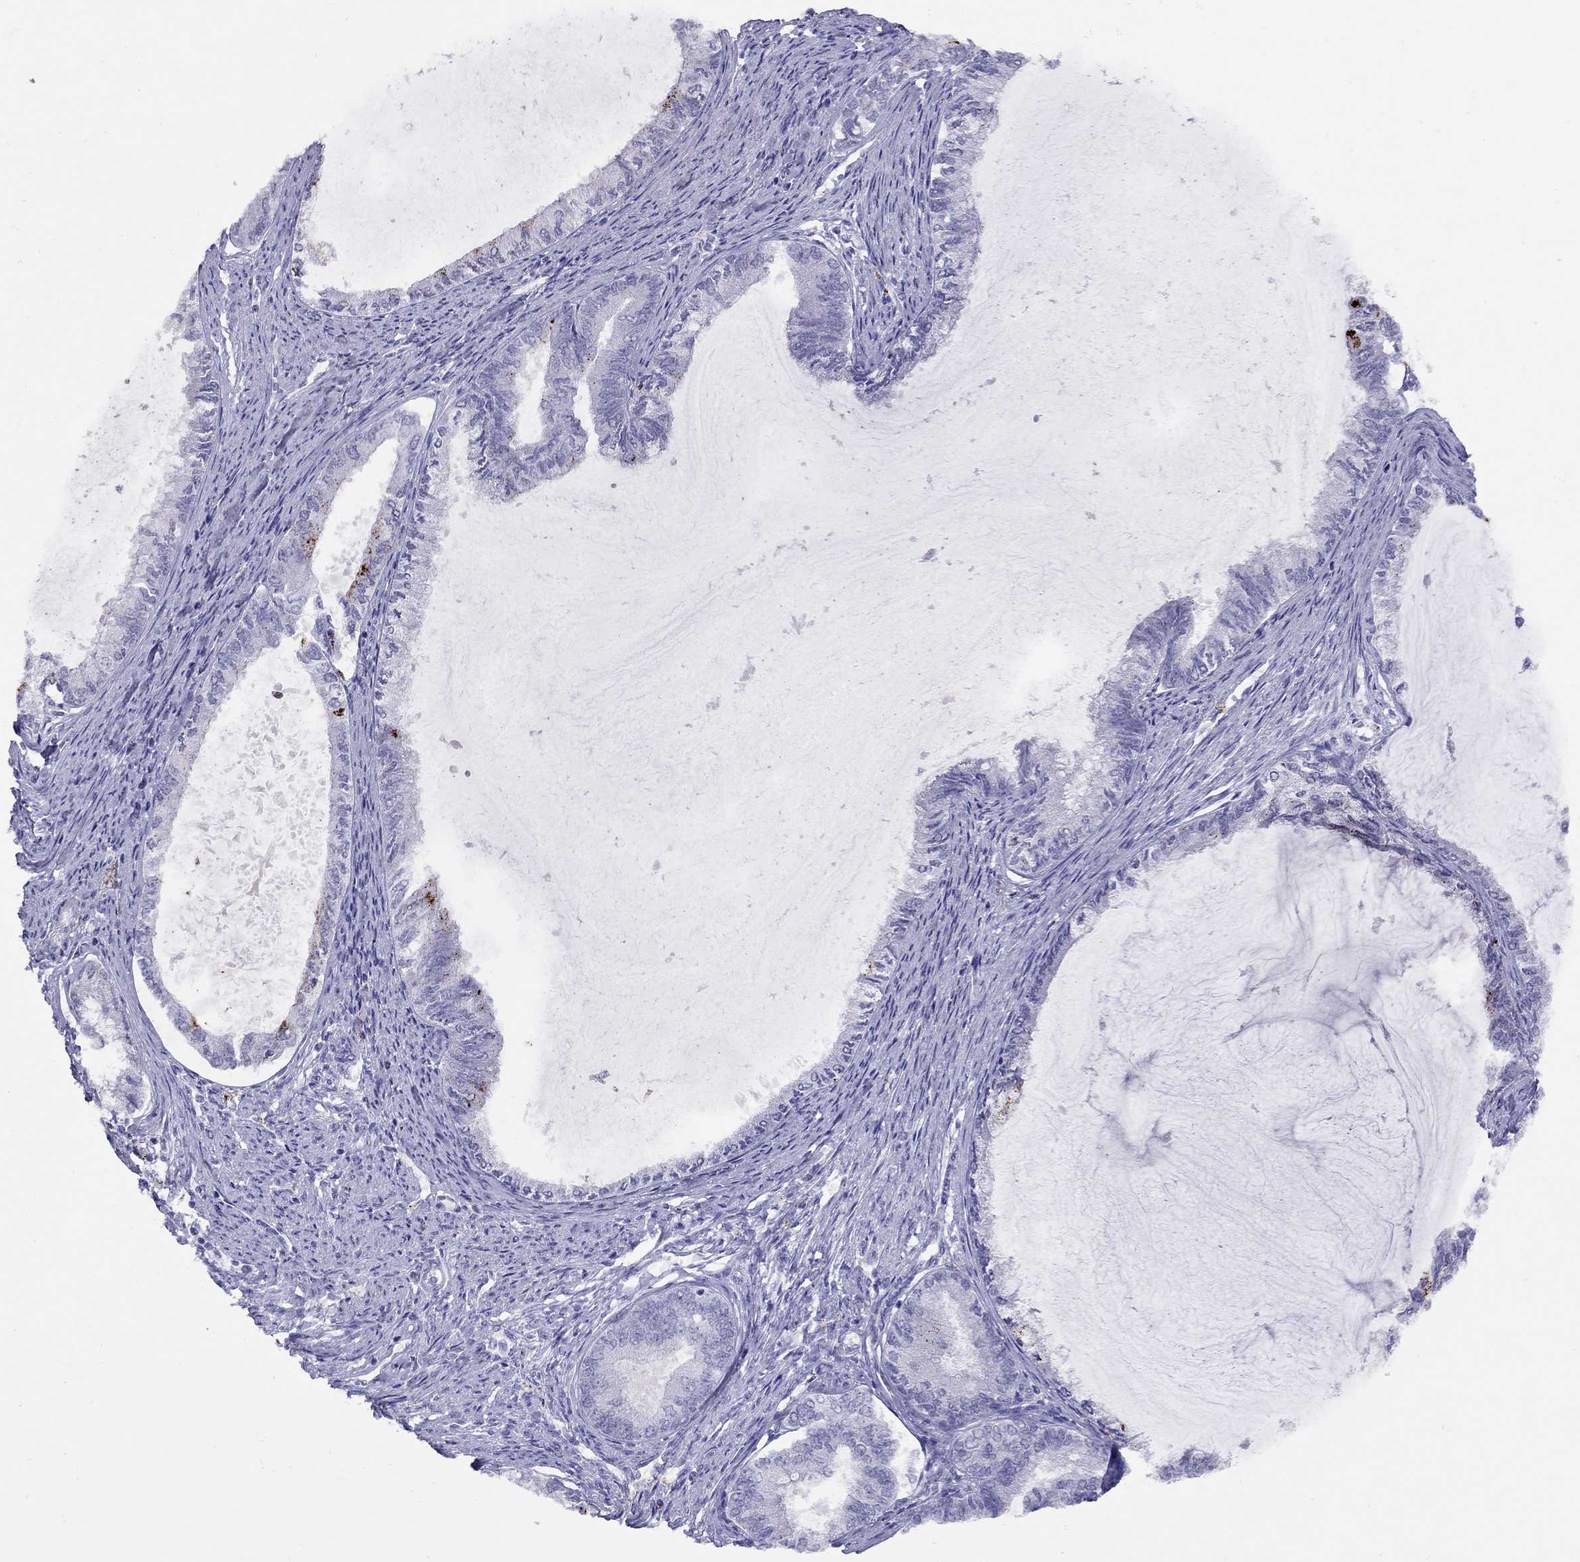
{"staining": {"intensity": "negative", "quantity": "none", "location": "none"}, "tissue": "endometrial cancer", "cell_type": "Tumor cells", "image_type": "cancer", "snomed": [{"axis": "morphology", "description": "Adenocarcinoma, NOS"}, {"axis": "topography", "description": "Endometrium"}], "caption": "Immunohistochemical staining of endometrial cancer exhibits no significant positivity in tumor cells. The staining is performed using DAB (3,3'-diaminobenzidine) brown chromogen with nuclei counter-stained in using hematoxylin.", "gene": "MAGEB4", "patient": {"sex": "female", "age": 86}}